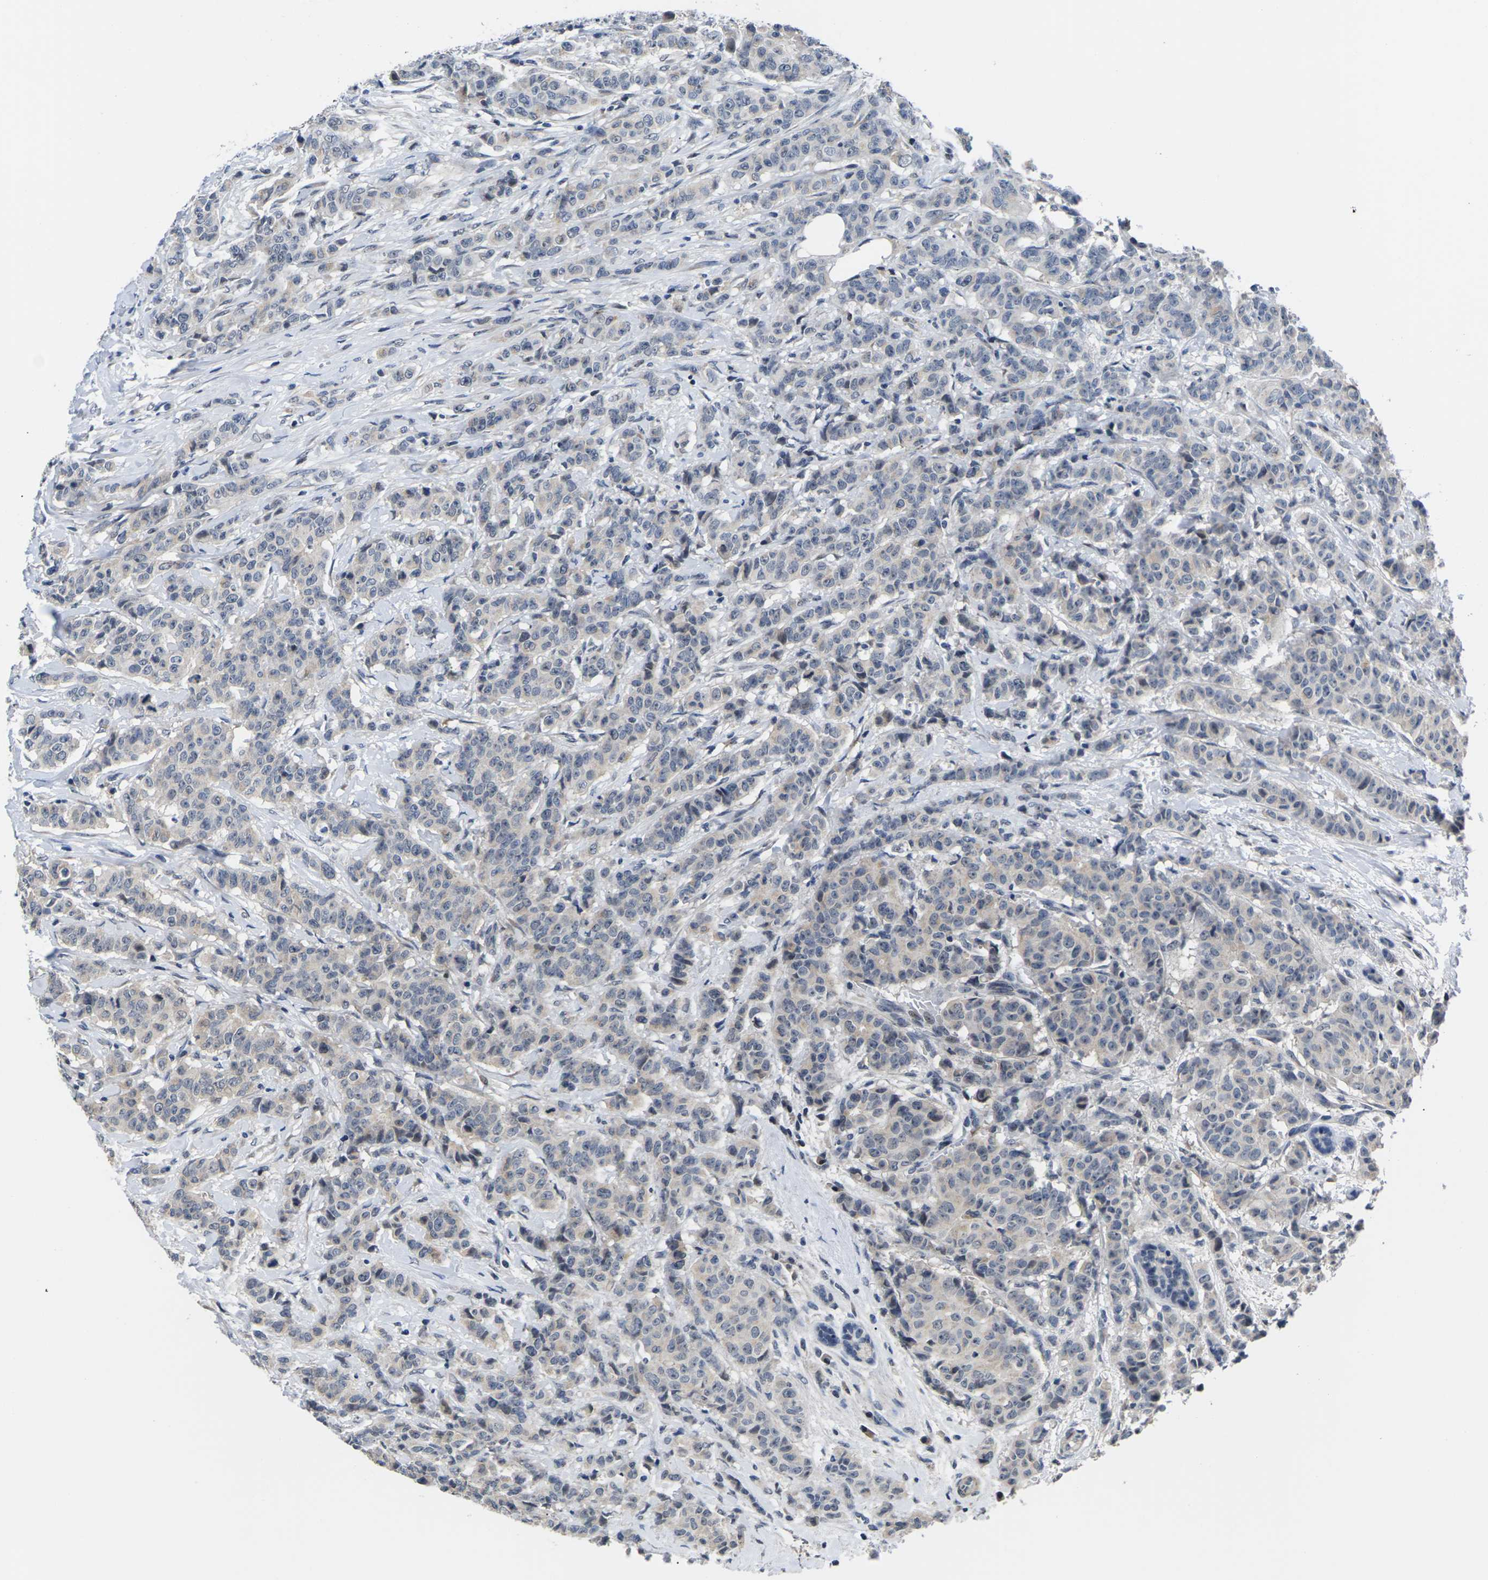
{"staining": {"intensity": "weak", "quantity": "25%-75%", "location": "cytoplasmic/membranous"}, "tissue": "breast cancer", "cell_type": "Tumor cells", "image_type": "cancer", "snomed": [{"axis": "morphology", "description": "Normal tissue, NOS"}, {"axis": "morphology", "description": "Duct carcinoma"}, {"axis": "topography", "description": "Breast"}], "caption": "Immunohistochemical staining of human breast infiltrating ductal carcinoma displays weak cytoplasmic/membranous protein expression in about 25%-75% of tumor cells.", "gene": "ST6GAL2", "patient": {"sex": "female", "age": 40}}